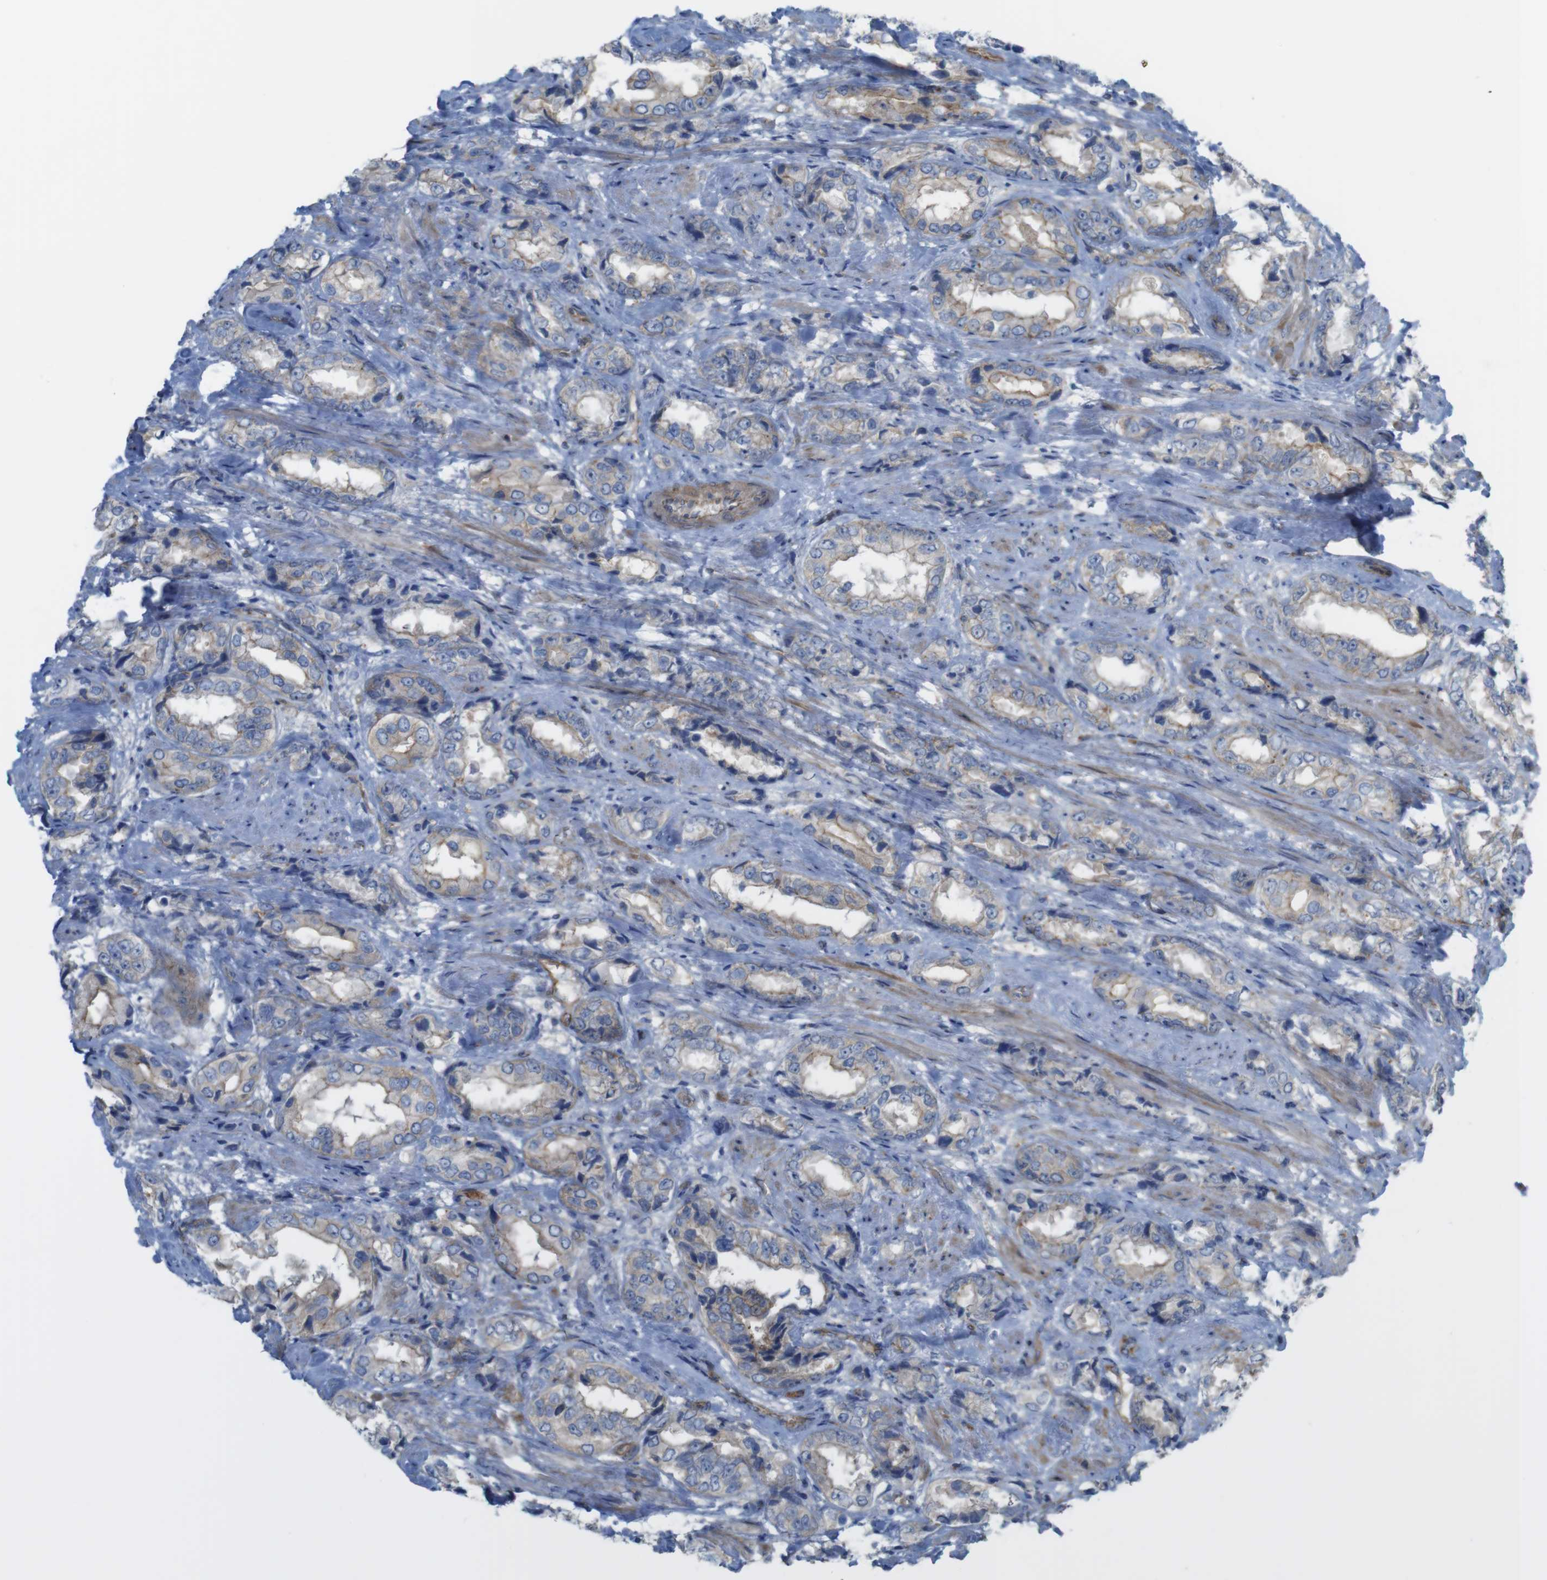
{"staining": {"intensity": "weak", "quantity": "25%-75%", "location": "cytoplasmic/membranous"}, "tissue": "prostate cancer", "cell_type": "Tumor cells", "image_type": "cancer", "snomed": [{"axis": "morphology", "description": "Adenocarcinoma, High grade"}, {"axis": "topography", "description": "Prostate"}], "caption": "Protein analysis of prostate cancer (adenocarcinoma (high-grade)) tissue reveals weak cytoplasmic/membranous positivity in approximately 25%-75% of tumor cells.", "gene": "PREX2", "patient": {"sex": "male", "age": 61}}